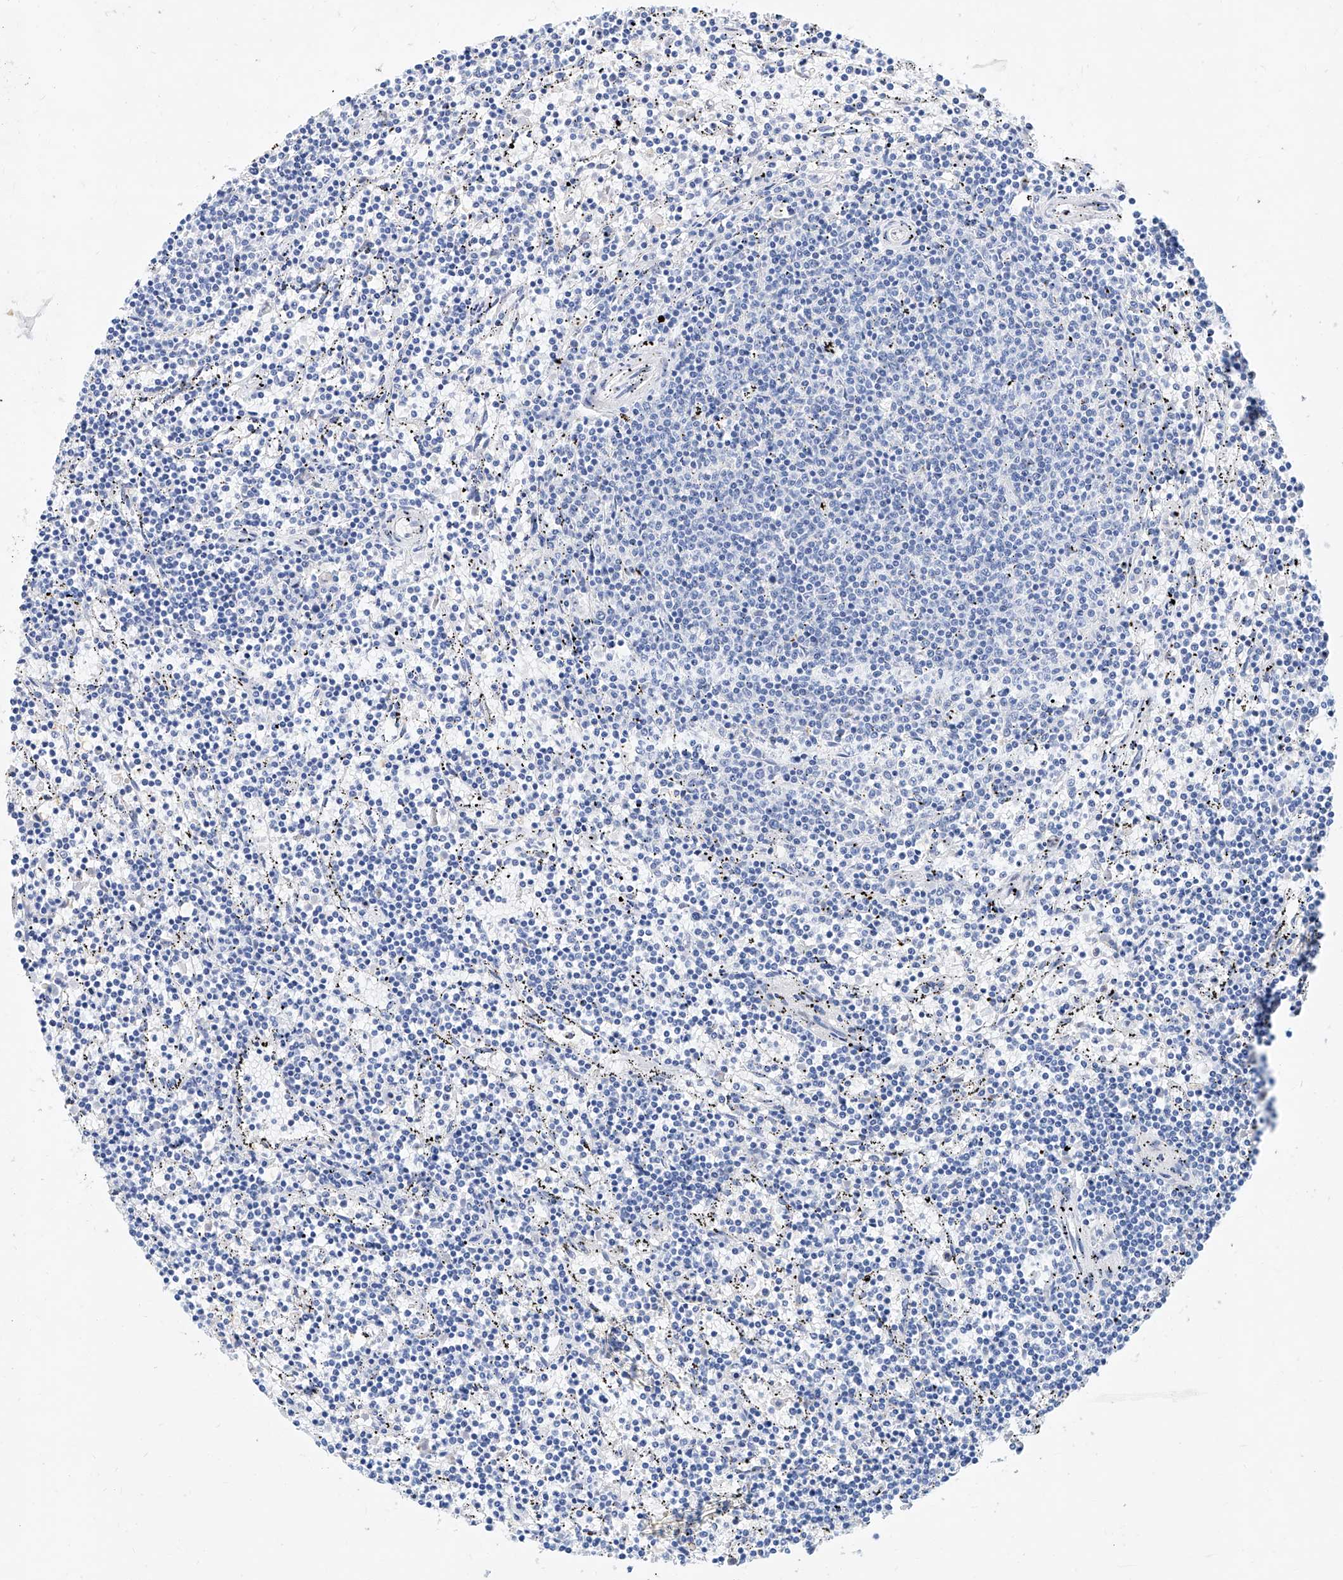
{"staining": {"intensity": "negative", "quantity": "none", "location": "none"}, "tissue": "lymphoma", "cell_type": "Tumor cells", "image_type": "cancer", "snomed": [{"axis": "morphology", "description": "Malignant lymphoma, non-Hodgkin's type, Low grade"}, {"axis": "topography", "description": "Spleen"}], "caption": "Tumor cells are negative for brown protein staining in low-grade malignant lymphoma, non-Hodgkin's type.", "gene": "SLC25A29", "patient": {"sex": "female", "age": 50}}